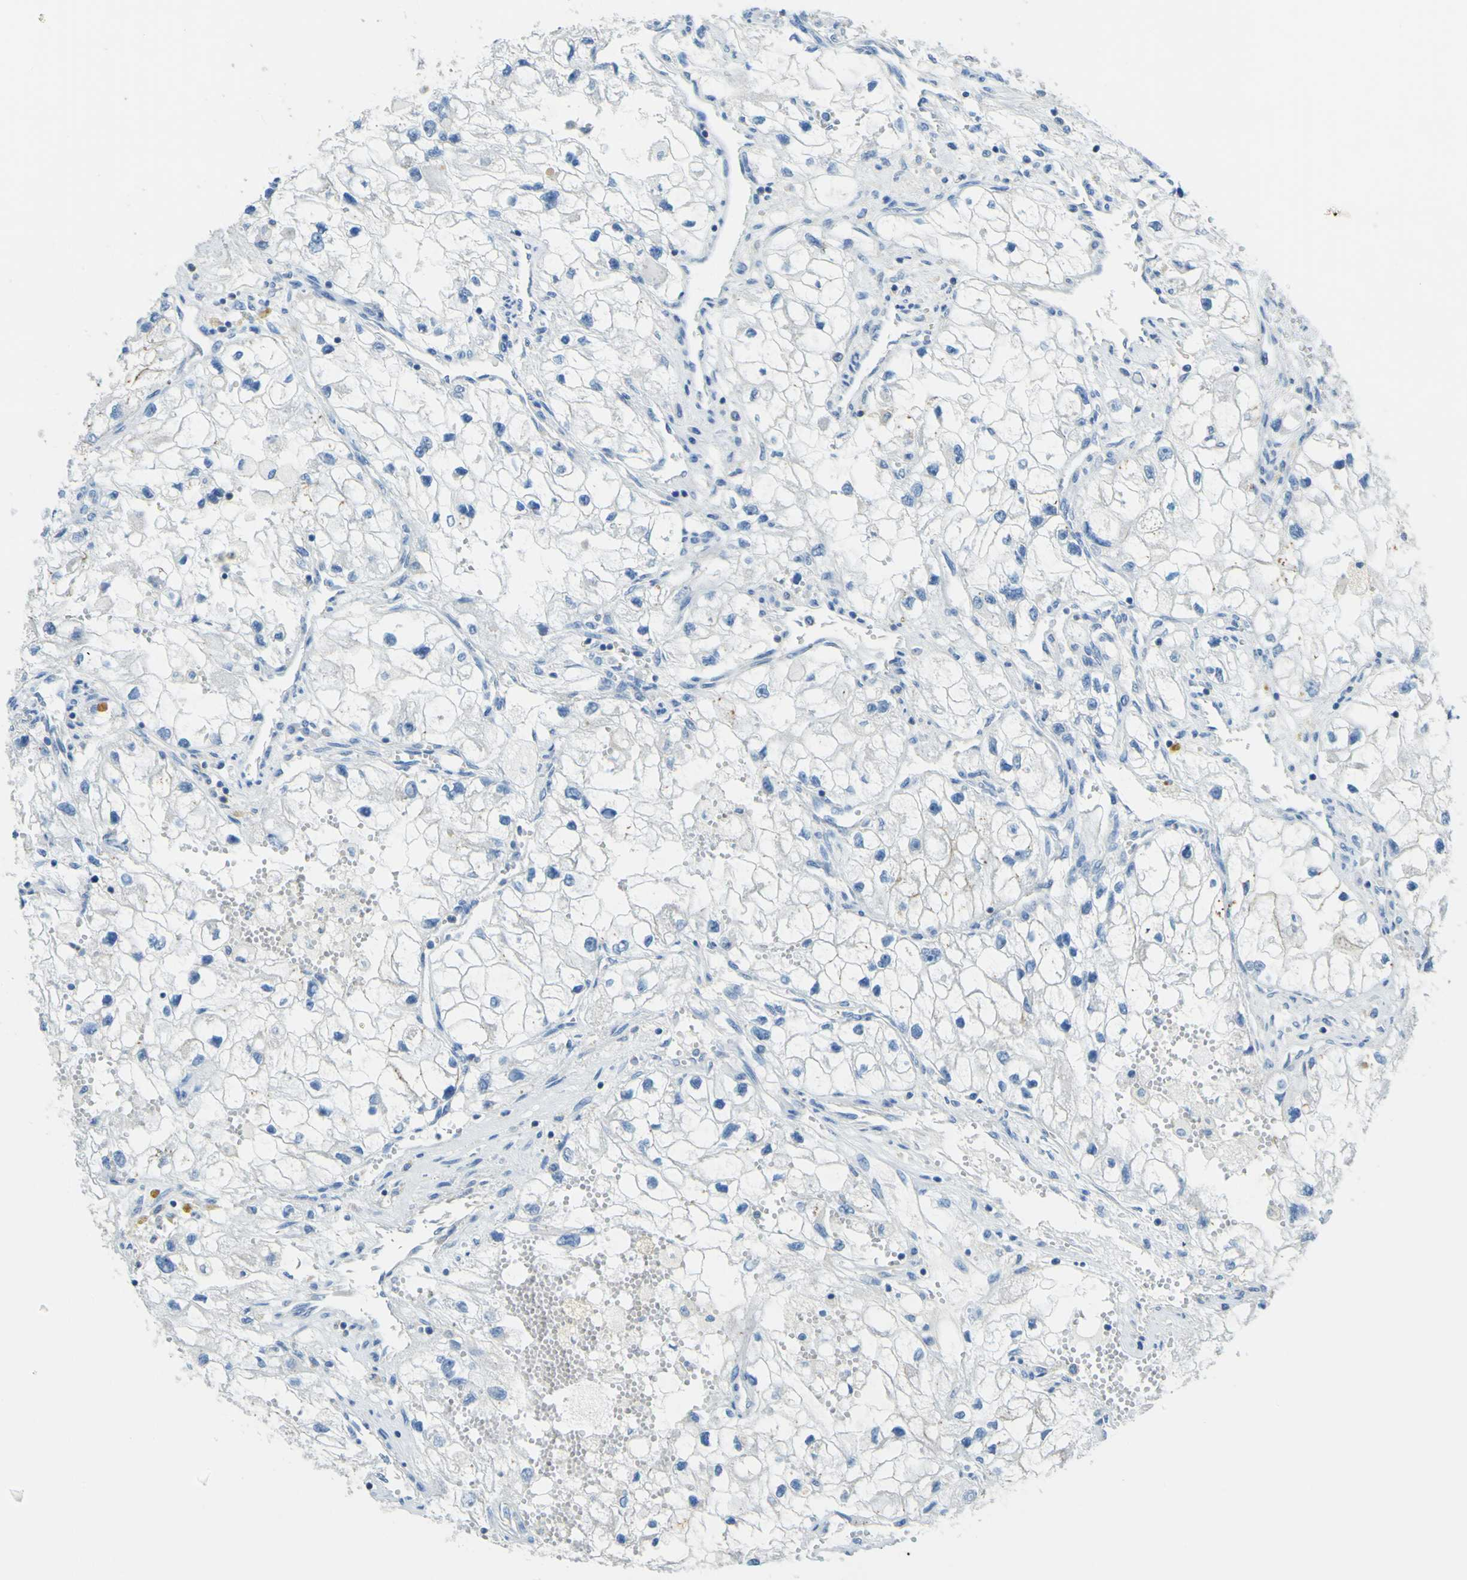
{"staining": {"intensity": "negative", "quantity": "none", "location": "none"}, "tissue": "renal cancer", "cell_type": "Tumor cells", "image_type": "cancer", "snomed": [{"axis": "morphology", "description": "Adenocarcinoma, NOS"}, {"axis": "topography", "description": "Kidney"}], "caption": "This is an immunohistochemistry micrograph of renal cancer (adenocarcinoma). There is no positivity in tumor cells.", "gene": "OGN", "patient": {"sex": "female", "age": 70}}